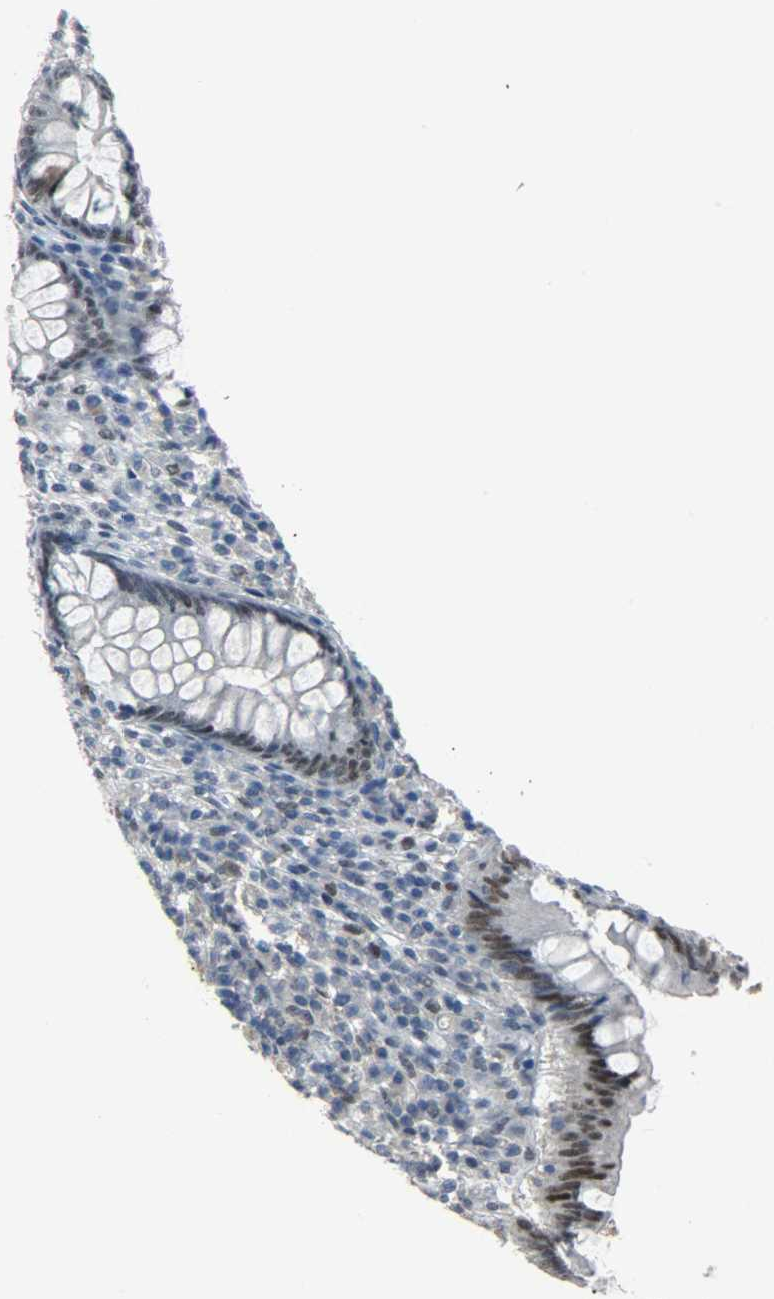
{"staining": {"intensity": "moderate", "quantity": "<25%", "location": "nuclear"}, "tissue": "appendix", "cell_type": "Glandular cells", "image_type": "normal", "snomed": [{"axis": "morphology", "description": "Normal tissue, NOS"}, {"axis": "topography", "description": "Appendix"}], "caption": "The immunohistochemical stain shows moderate nuclear positivity in glandular cells of unremarkable appendix. Nuclei are stained in blue.", "gene": "PPARG", "patient": {"sex": "female", "age": 66}}